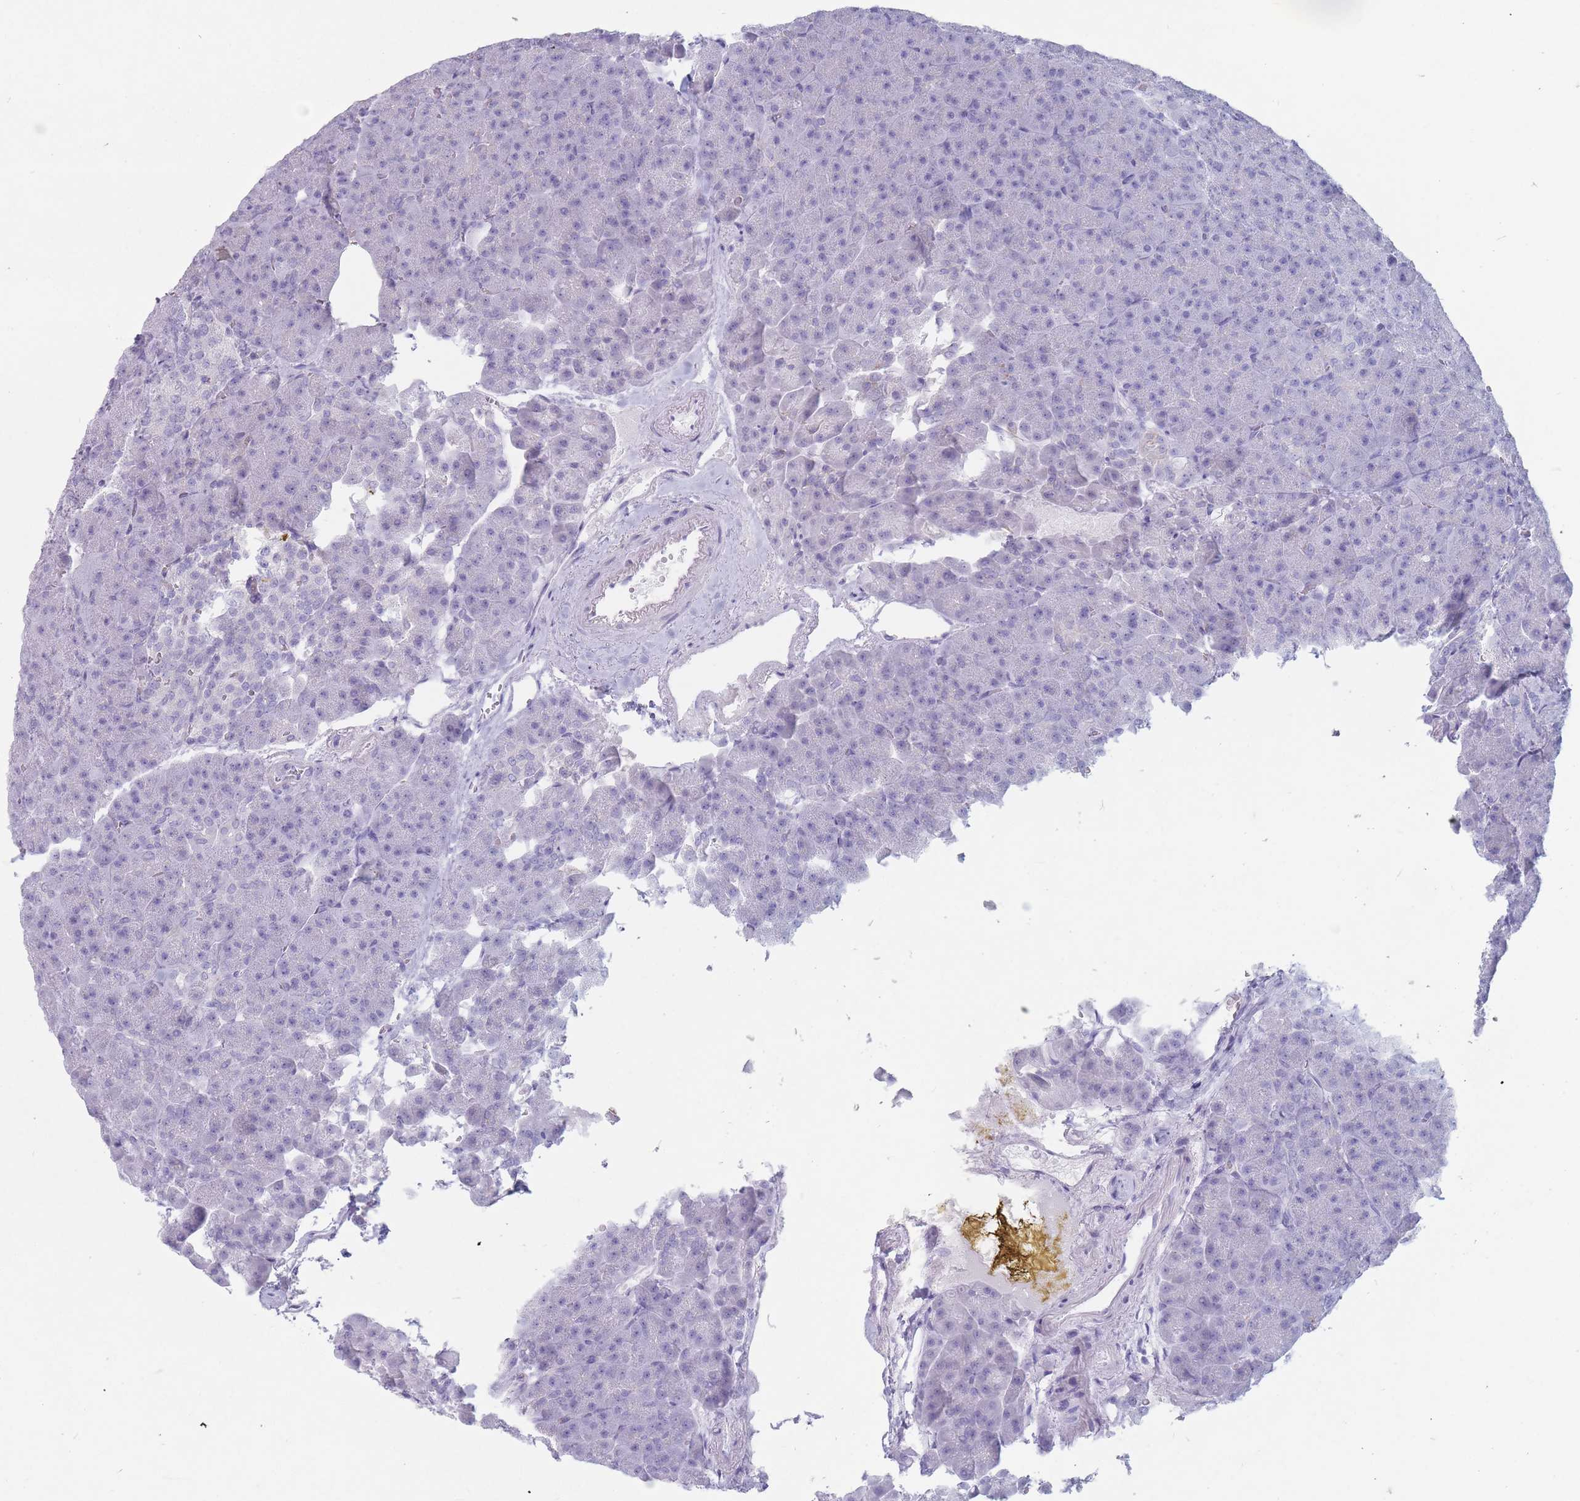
{"staining": {"intensity": "negative", "quantity": "none", "location": "none"}, "tissue": "pancreas", "cell_type": "Exocrine glandular cells", "image_type": "normal", "snomed": [{"axis": "morphology", "description": "Normal tissue, NOS"}, {"axis": "topography", "description": "Pancreas"}], "caption": "Immunohistochemistry of unremarkable pancreas reveals no expression in exocrine glandular cells. Brightfield microscopy of immunohistochemistry stained with DAB (3,3'-diaminobenzidine) (brown) and hematoxylin (blue), captured at high magnification.", "gene": "ST3GAL5", "patient": {"sex": "female", "age": 74}}